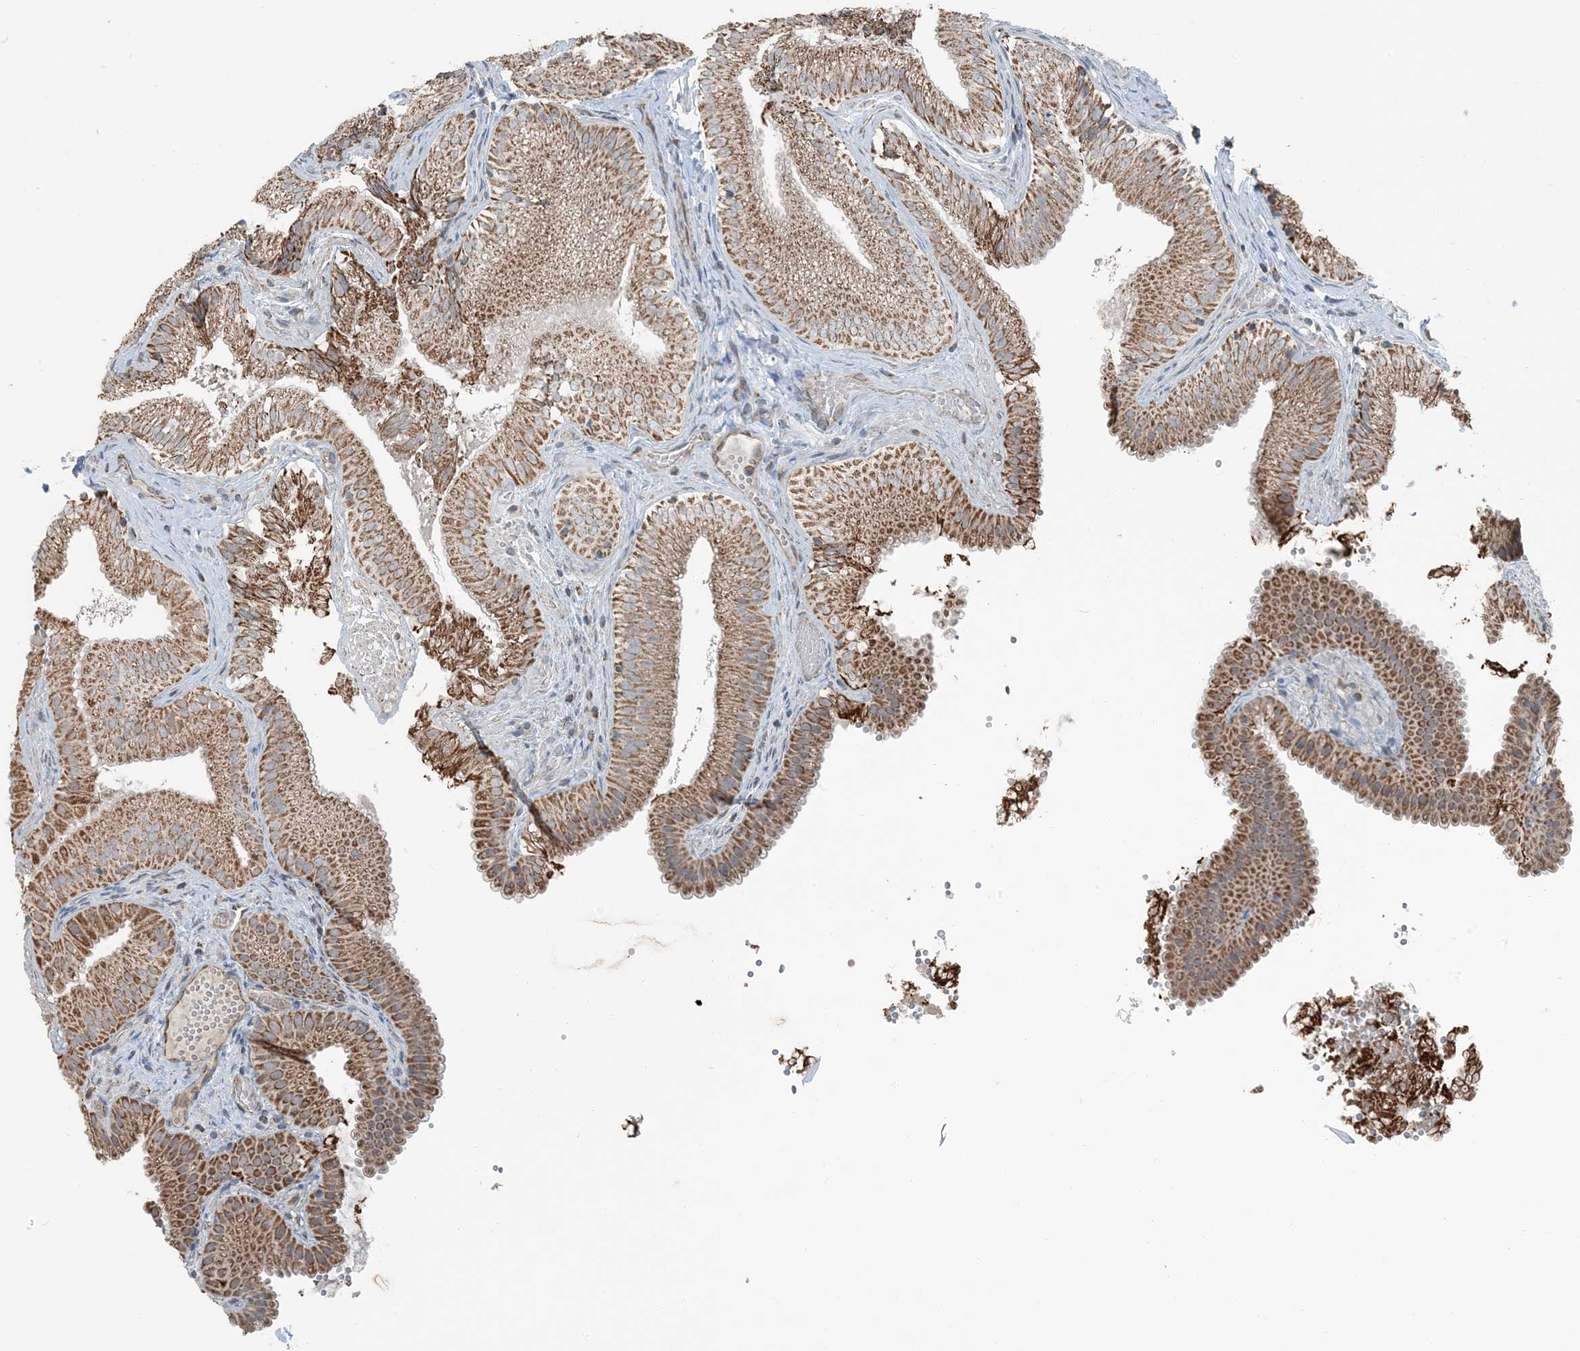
{"staining": {"intensity": "moderate", "quantity": ">75%", "location": "cytoplasmic/membranous"}, "tissue": "gallbladder", "cell_type": "Glandular cells", "image_type": "normal", "snomed": [{"axis": "morphology", "description": "Normal tissue, NOS"}, {"axis": "topography", "description": "Gallbladder"}], "caption": "Immunohistochemical staining of normal human gallbladder displays moderate cytoplasmic/membranous protein staining in approximately >75% of glandular cells.", "gene": "PILRB", "patient": {"sex": "female", "age": 30}}